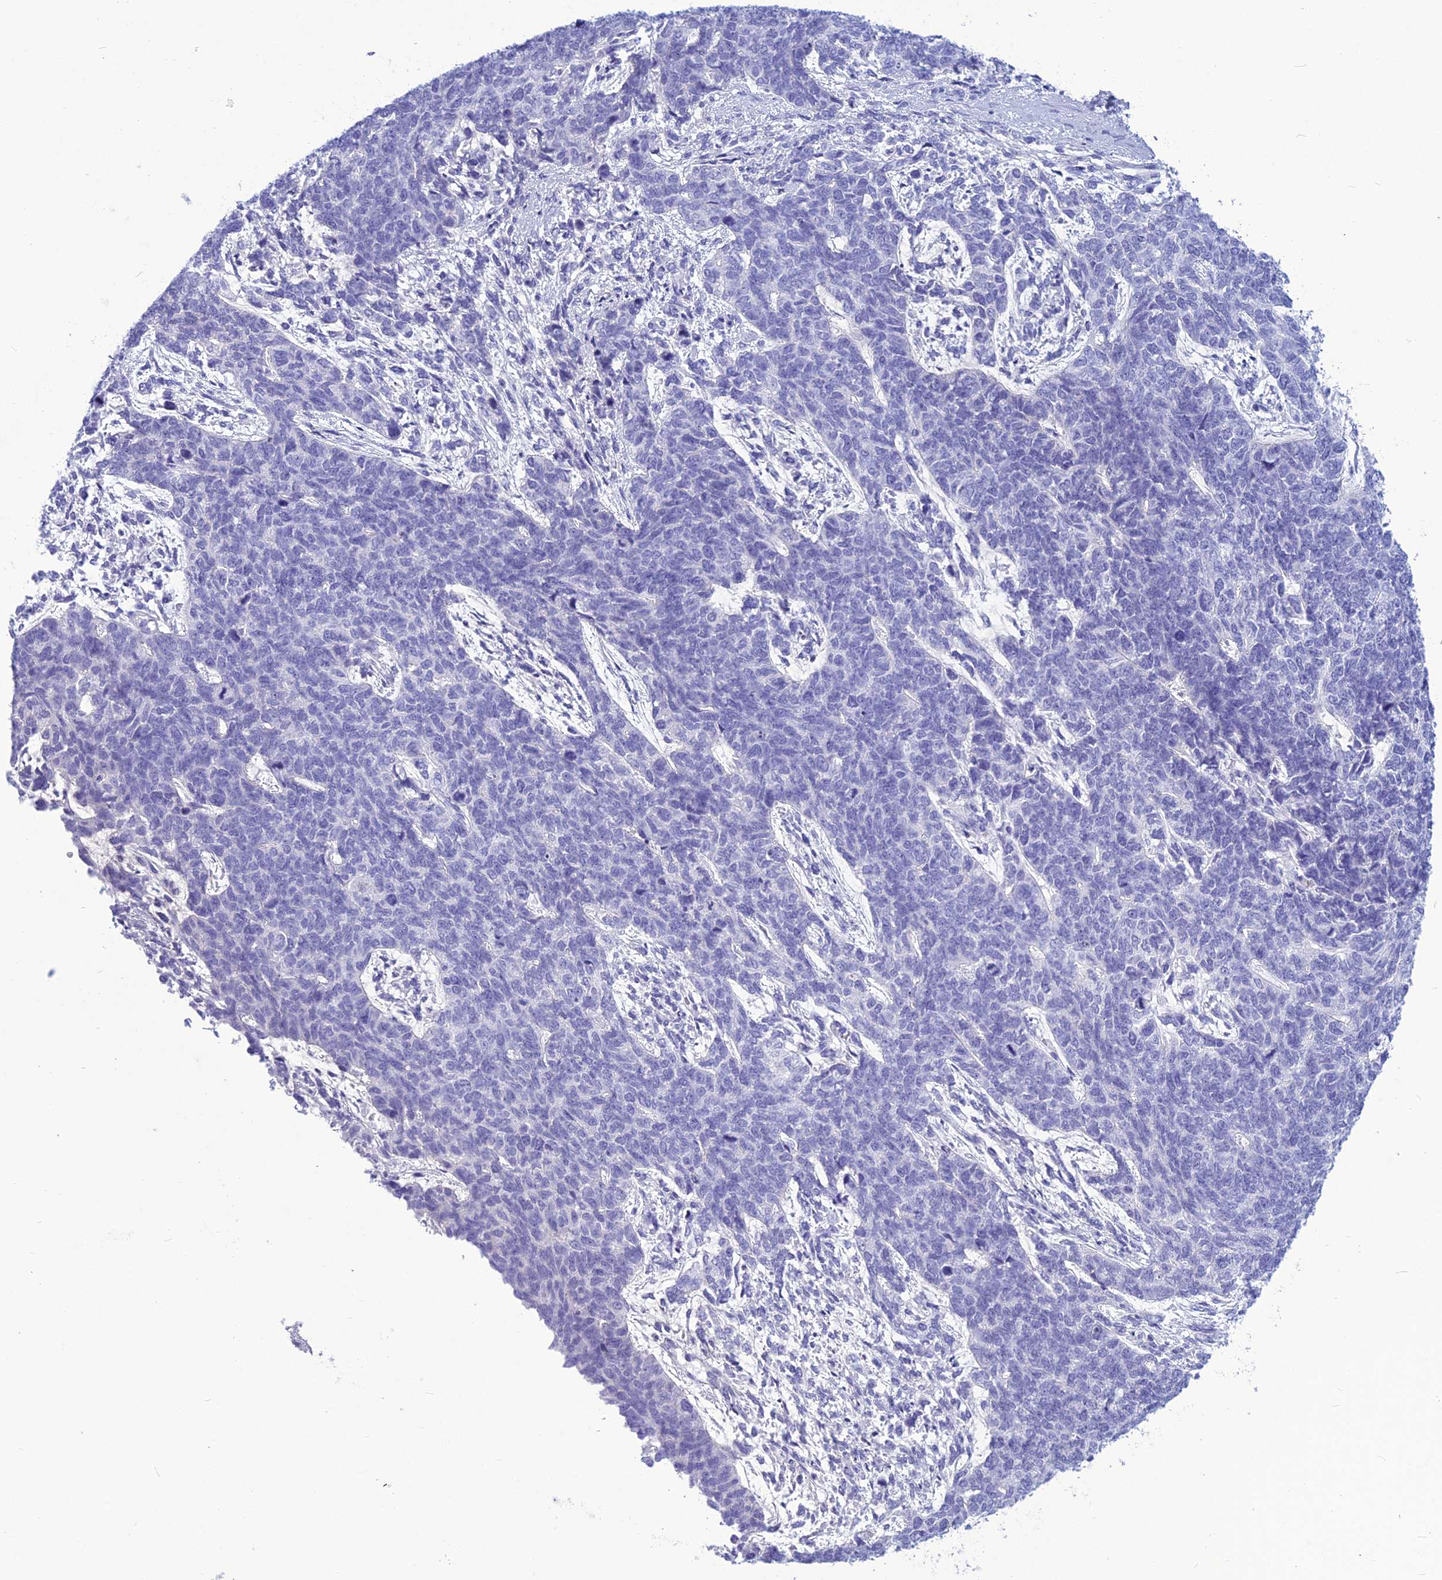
{"staining": {"intensity": "negative", "quantity": "none", "location": "none"}, "tissue": "cervical cancer", "cell_type": "Tumor cells", "image_type": "cancer", "snomed": [{"axis": "morphology", "description": "Squamous cell carcinoma, NOS"}, {"axis": "topography", "description": "Cervix"}], "caption": "A micrograph of cervical squamous cell carcinoma stained for a protein exhibits no brown staining in tumor cells.", "gene": "BBS2", "patient": {"sex": "female", "age": 63}}